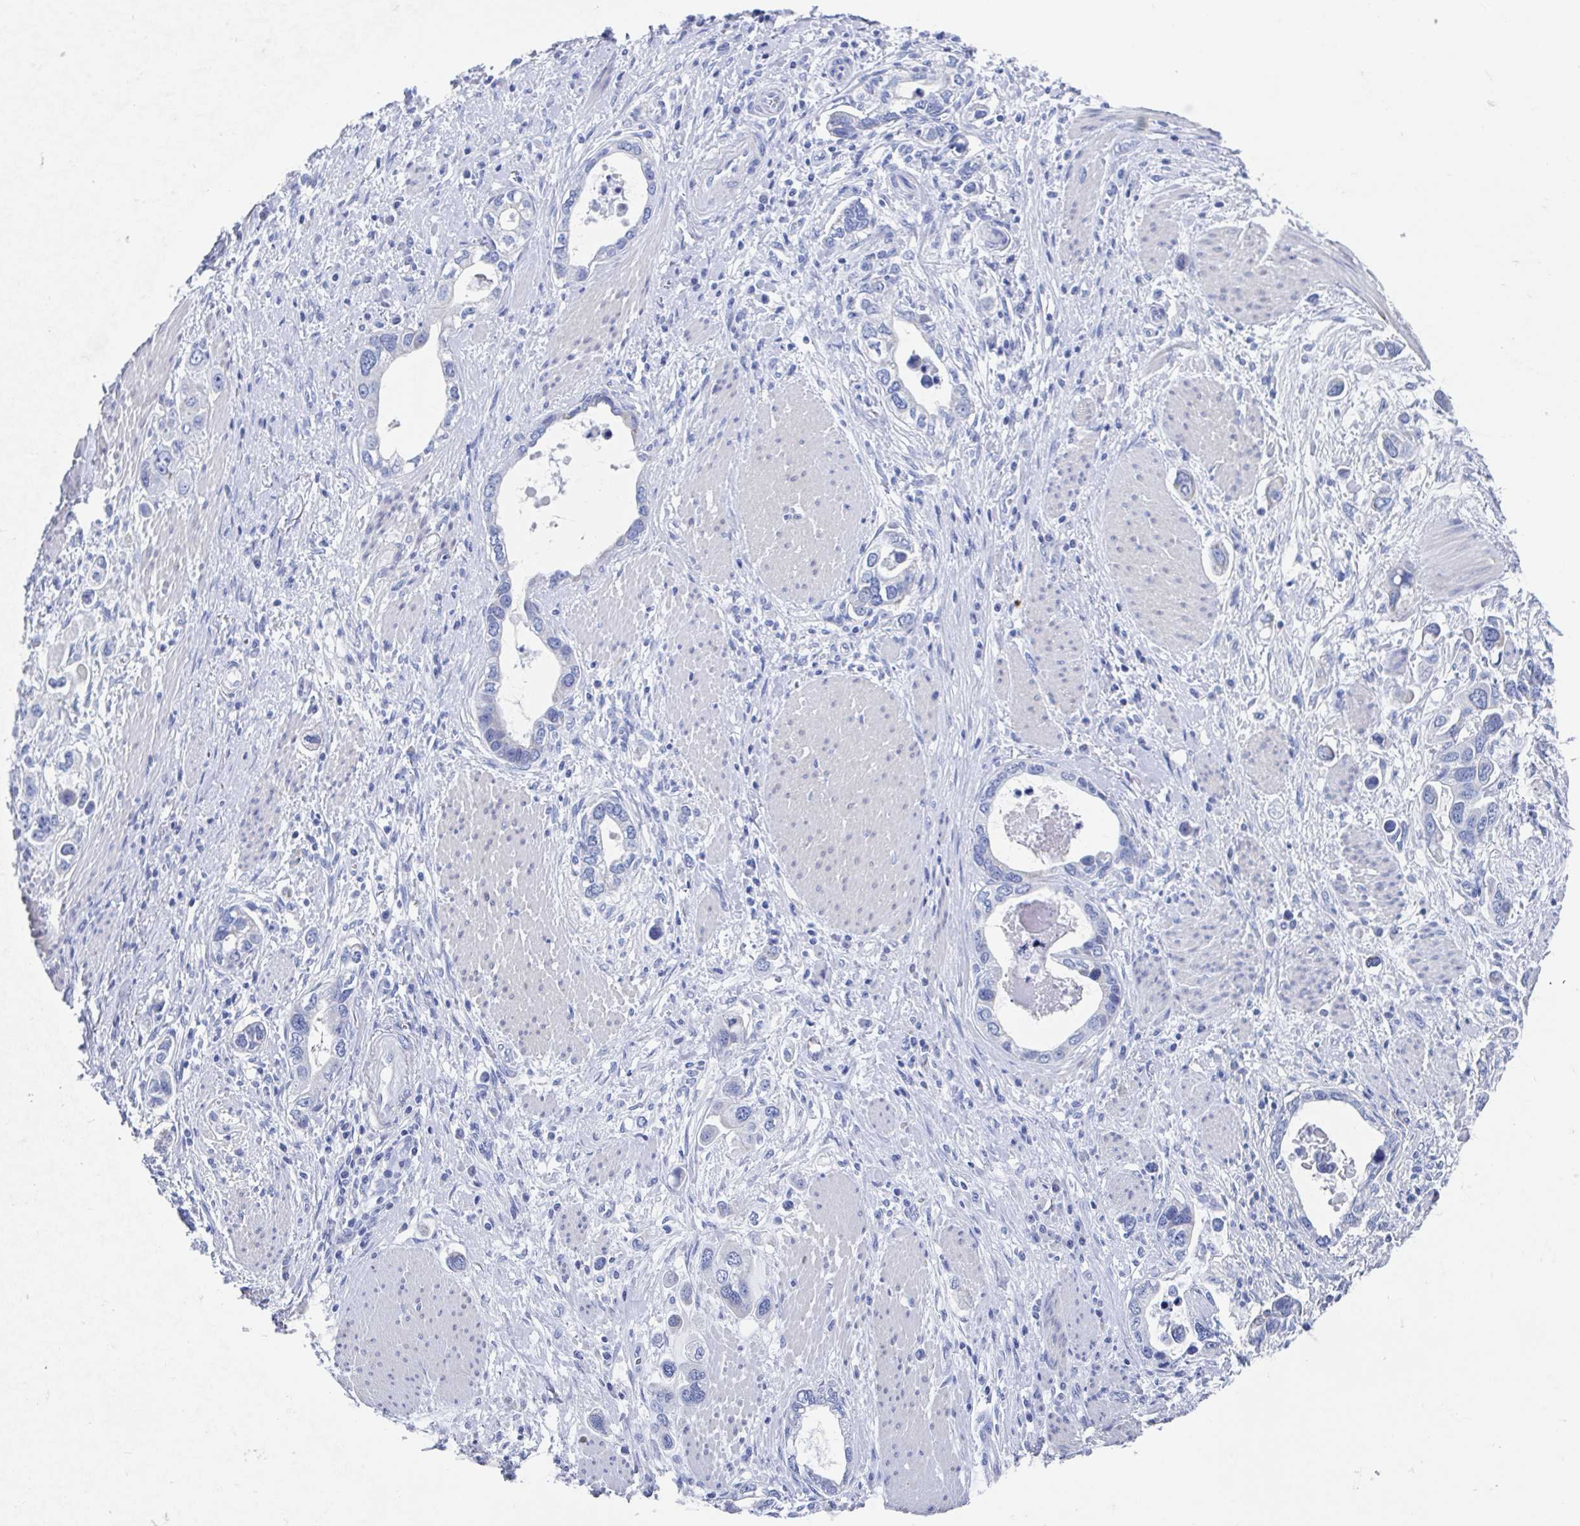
{"staining": {"intensity": "negative", "quantity": "none", "location": "none"}, "tissue": "stomach cancer", "cell_type": "Tumor cells", "image_type": "cancer", "snomed": [{"axis": "morphology", "description": "Adenocarcinoma, NOS"}, {"axis": "topography", "description": "Stomach, lower"}], "caption": "Immunohistochemistry (IHC) image of human stomach cancer (adenocarcinoma) stained for a protein (brown), which reveals no positivity in tumor cells.", "gene": "SHCBP1L", "patient": {"sex": "female", "age": 93}}